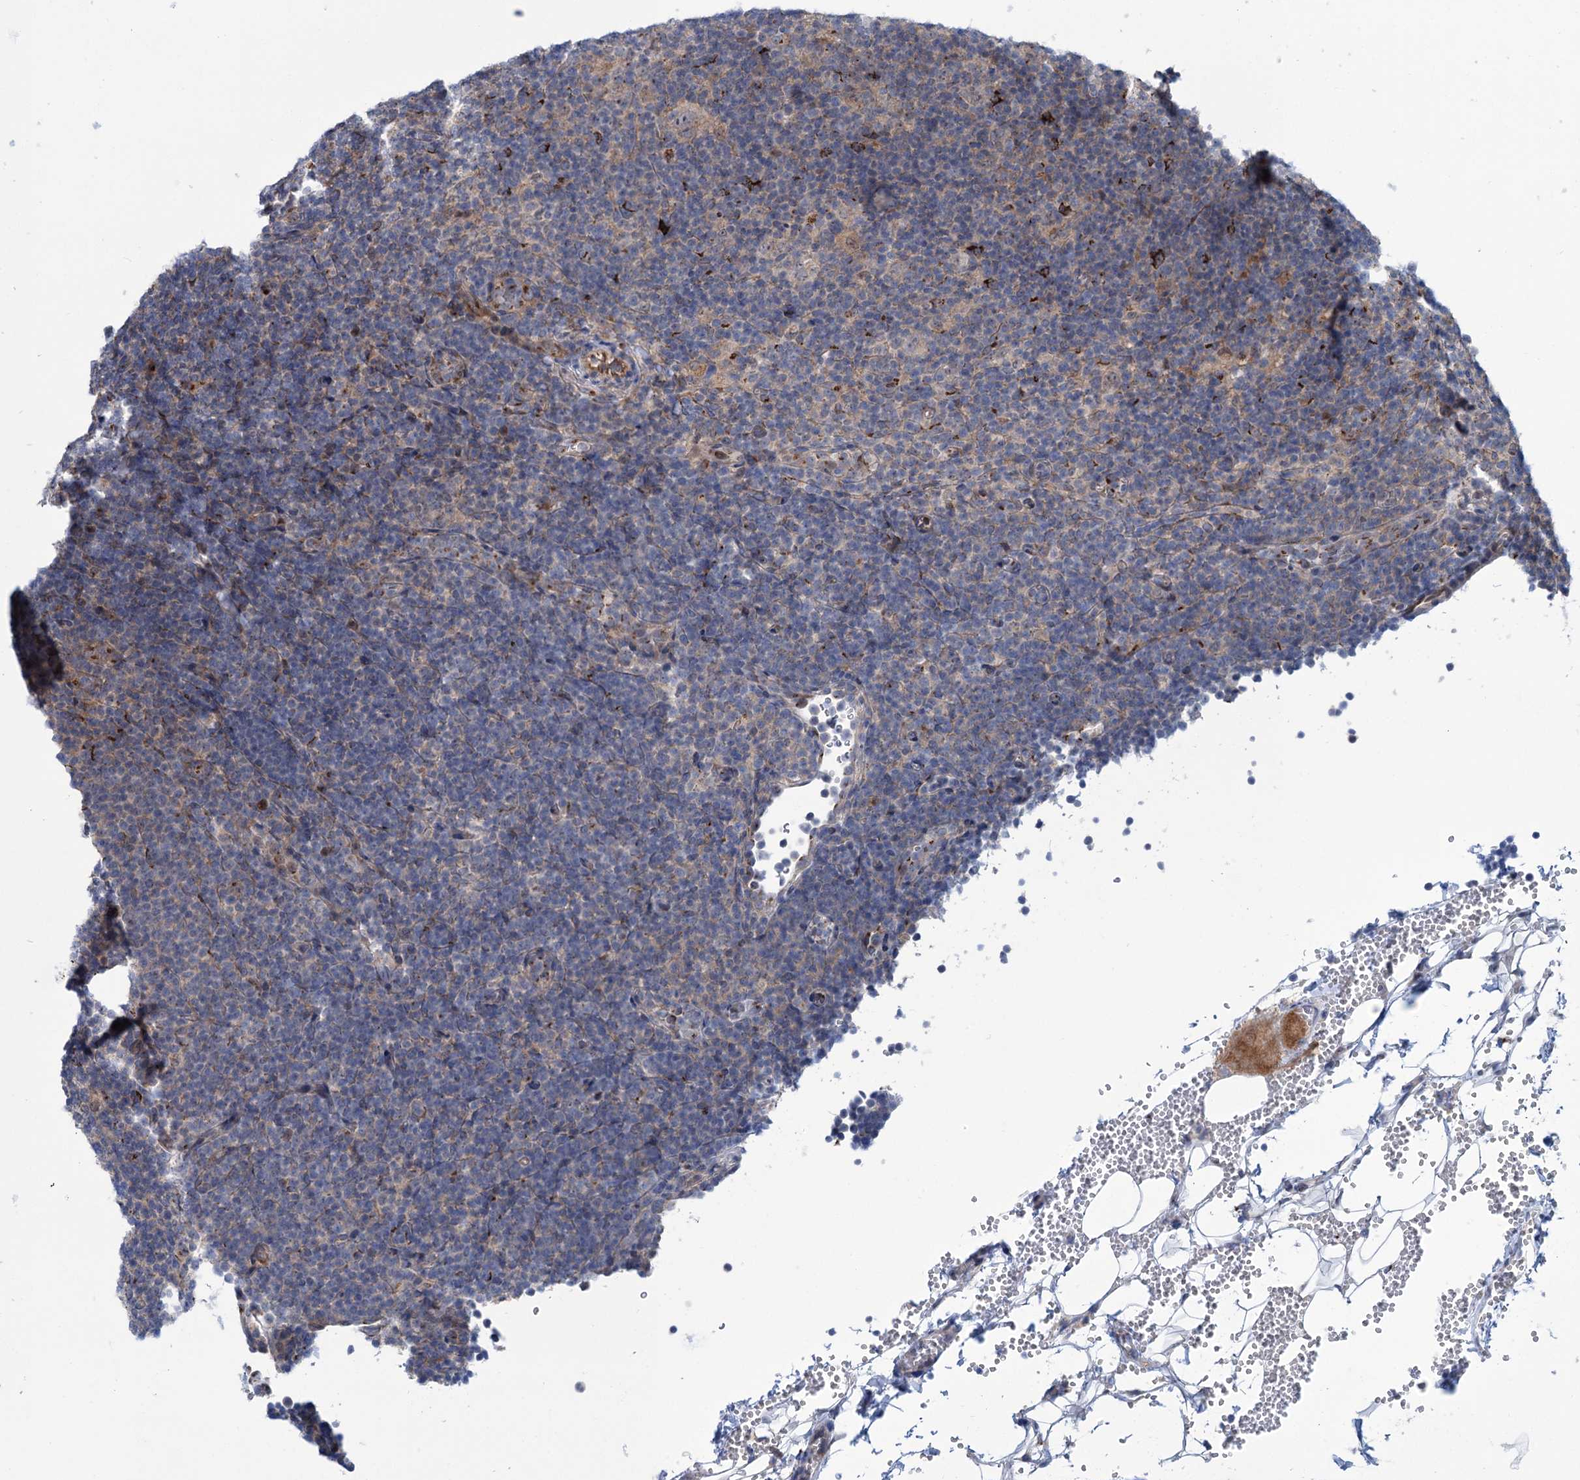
{"staining": {"intensity": "weak", "quantity": "25%-75%", "location": "cytoplasmic/membranous"}, "tissue": "lymphoma", "cell_type": "Tumor cells", "image_type": "cancer", "snomed": [{"axis": "morphology", "description": "Hodgkin's disease, NOS"}, {"axis": "topography", "description": "Lymph node"}], "caption": "Weak cytoplasmic/membranous staining is present in approximately 25%-75% of tumor cells in lymphoma.", "gene": "ELP4", "patient": {"sex": "female", "age": 57}}